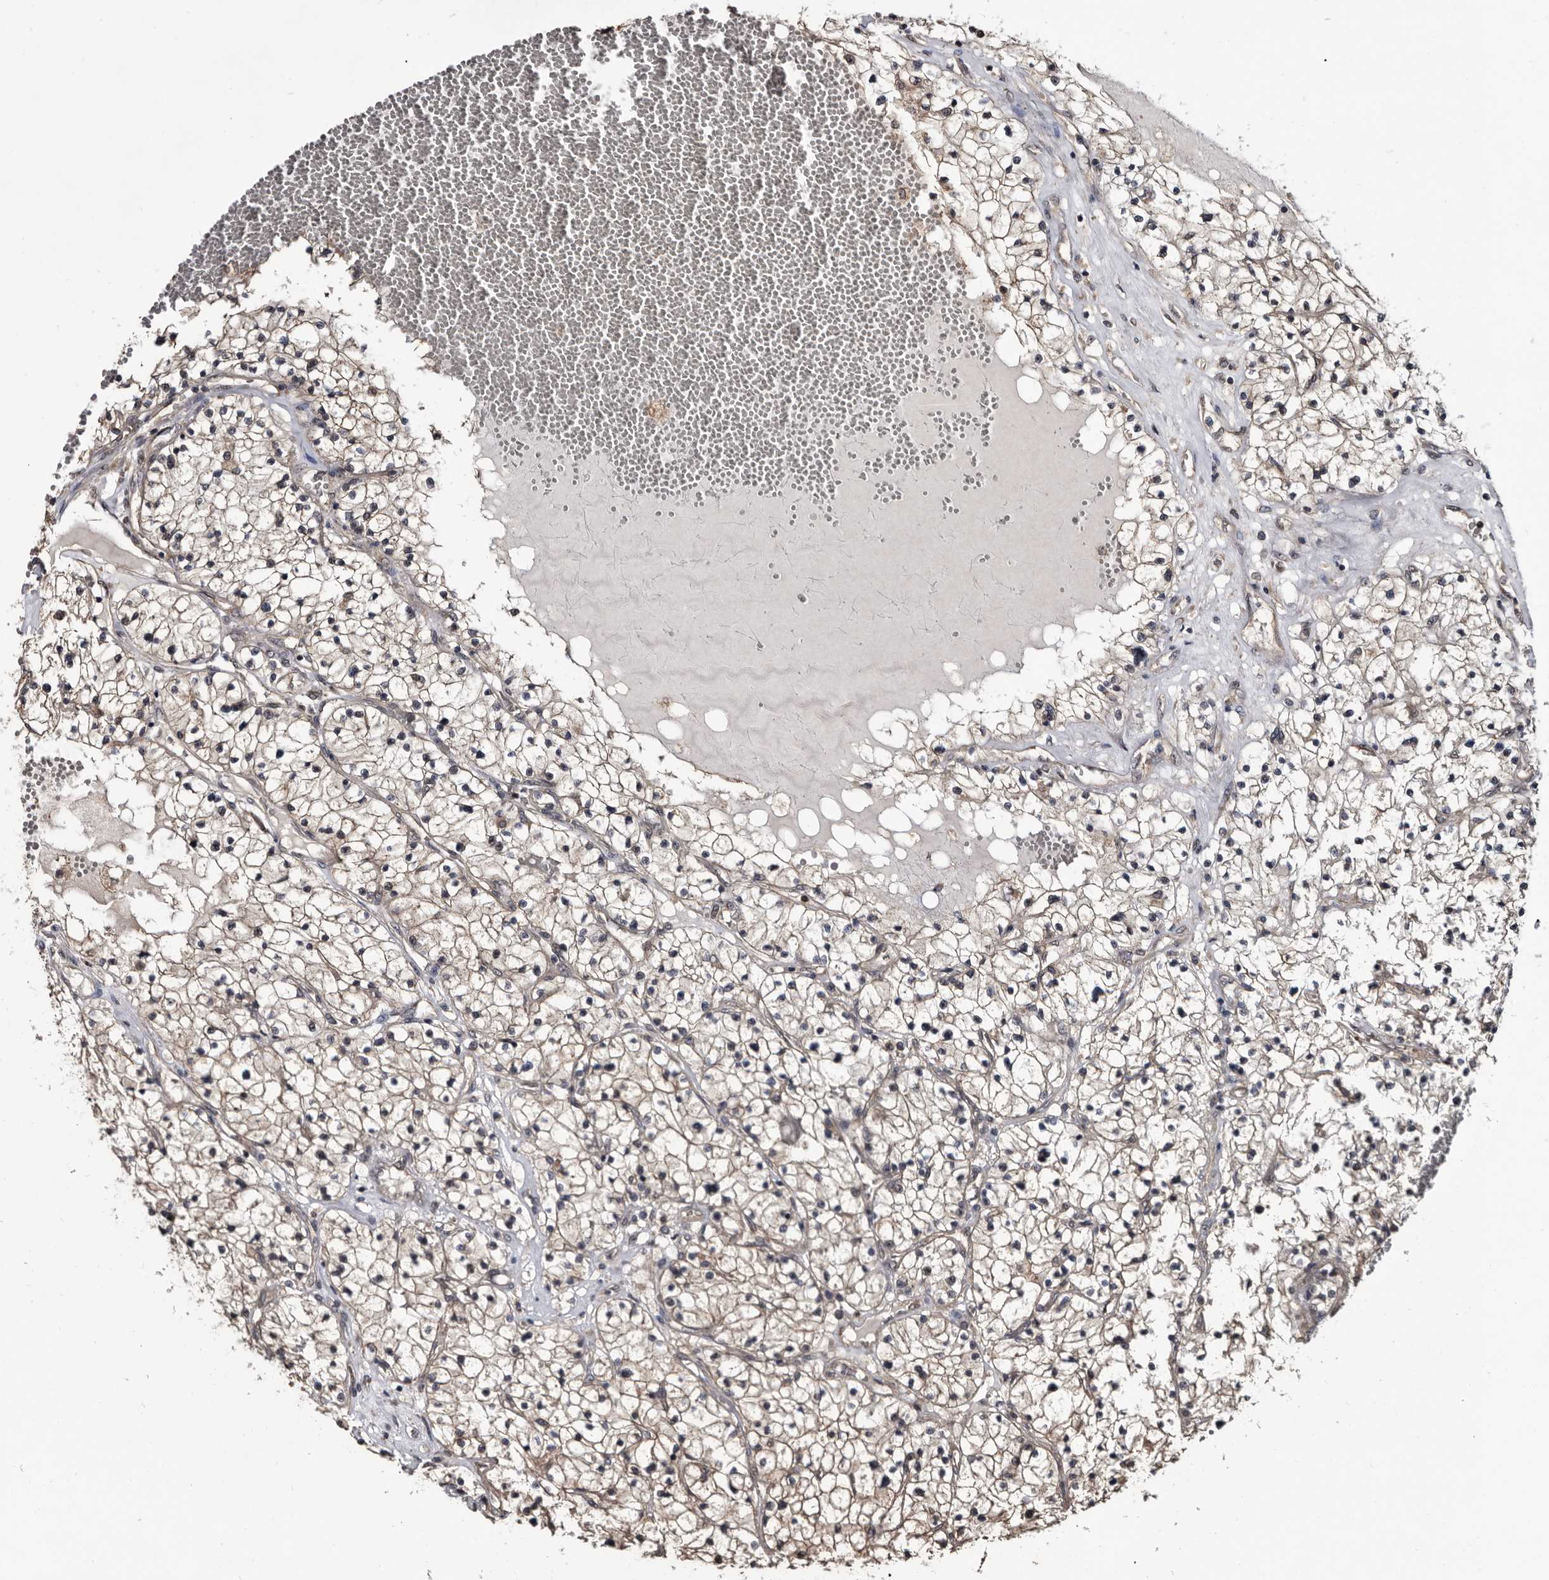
{"staining": {"intensity": "weak", "quantity": ">75%", "location": "cytoplasmic/membranous"}, "tissue": "renal cancer", "cell_type": "Tumor cells", "image_type": "cancer", "snomed": [{"axis": "morphology", "description": "Normal tissue, NOS"}, {"axis": "morphology", "description": "Adenocarcinoma, NOS"}, {"axis": "topography", "description": "Kidney"}], "caption": "High-power microscopy captured an immunohistochemistry micrograph of renal cancer, revealing weak cytoplasmic/membranous staining in about >75% of tumor cells.", "gene": "TTI2", "patient": {"sex": "male", "age": 68}}